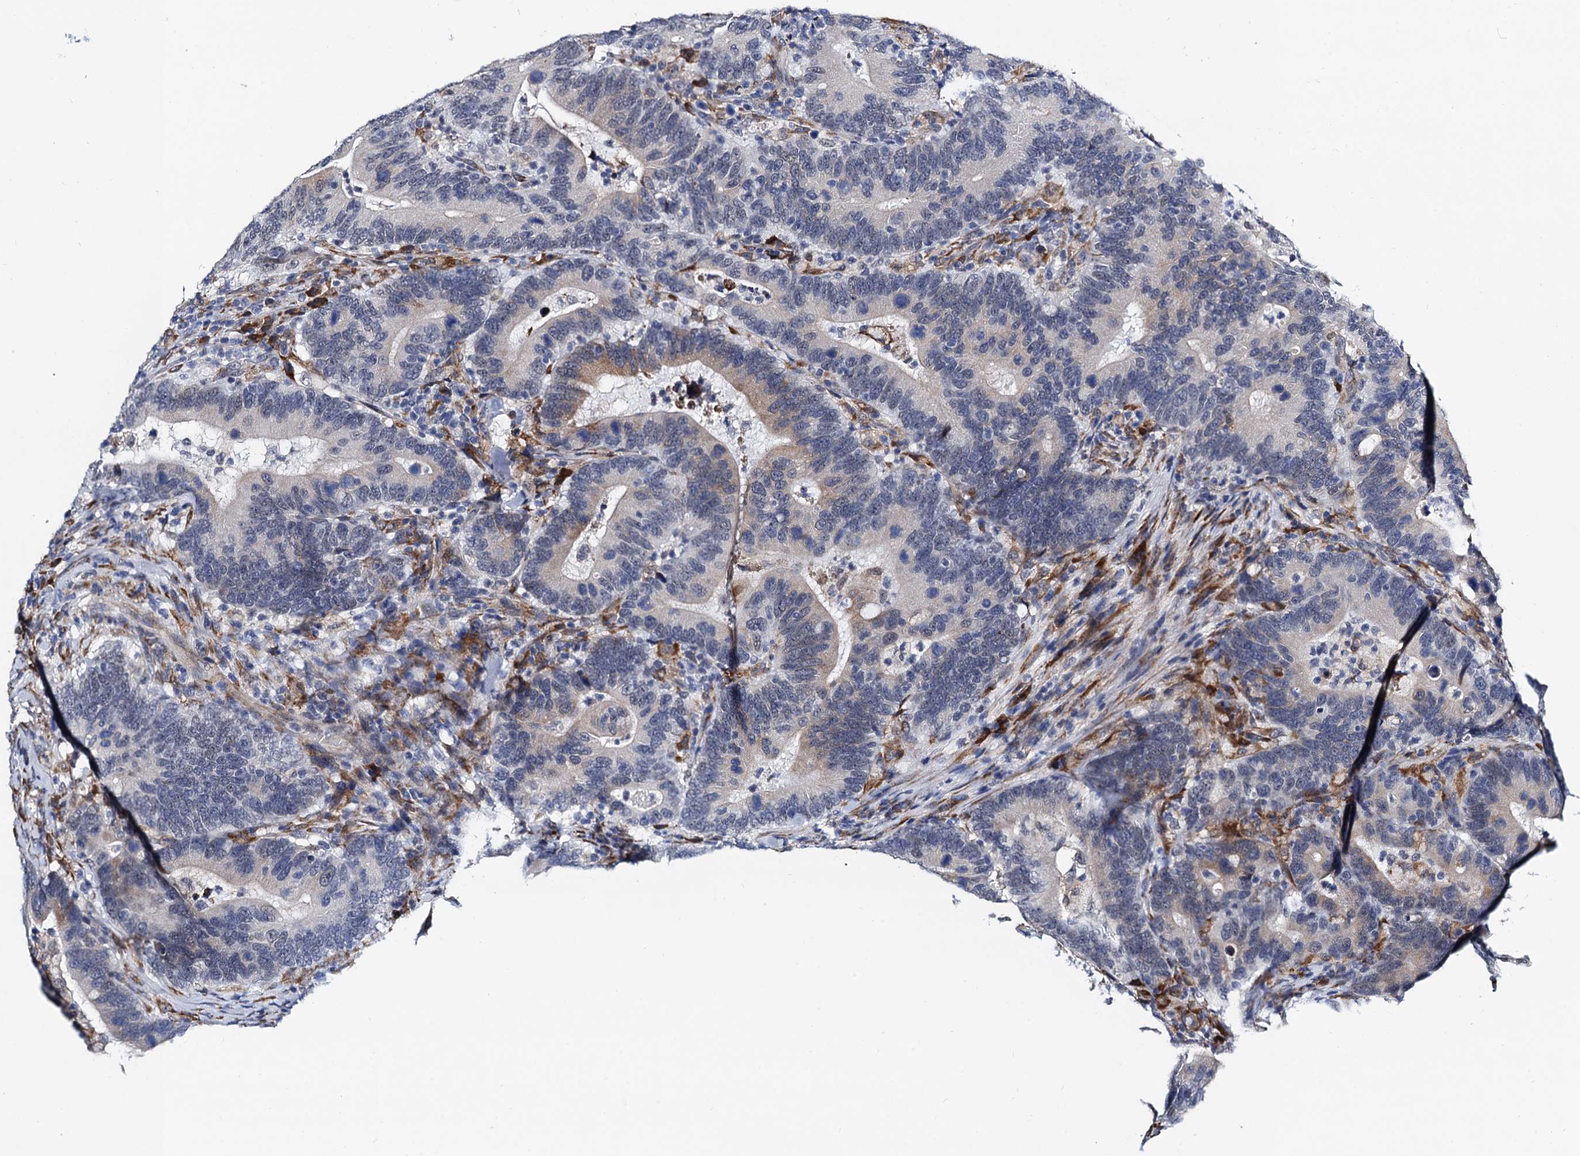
{"staining": {"intensity": "weak", "quantity": "<25%", "location": "cytoplasmic/membranous"}, "tissue": "colorectal cancer", "cell_type": "Tumor cells", "image_type": "cancer", "snomed": [{"axis": "morphology", "description": "Adenocarcinoma, NOS"}, {"axis": "topography", "description": "Colon"}], "caption": "DAB immunohistochemical staining of human colorectal cancer (adenocarcinoma) demonstrates no significant staining in tumor cells.", "gene": "SLC7A10", "patient": {"sex": "female", "age": 66}}